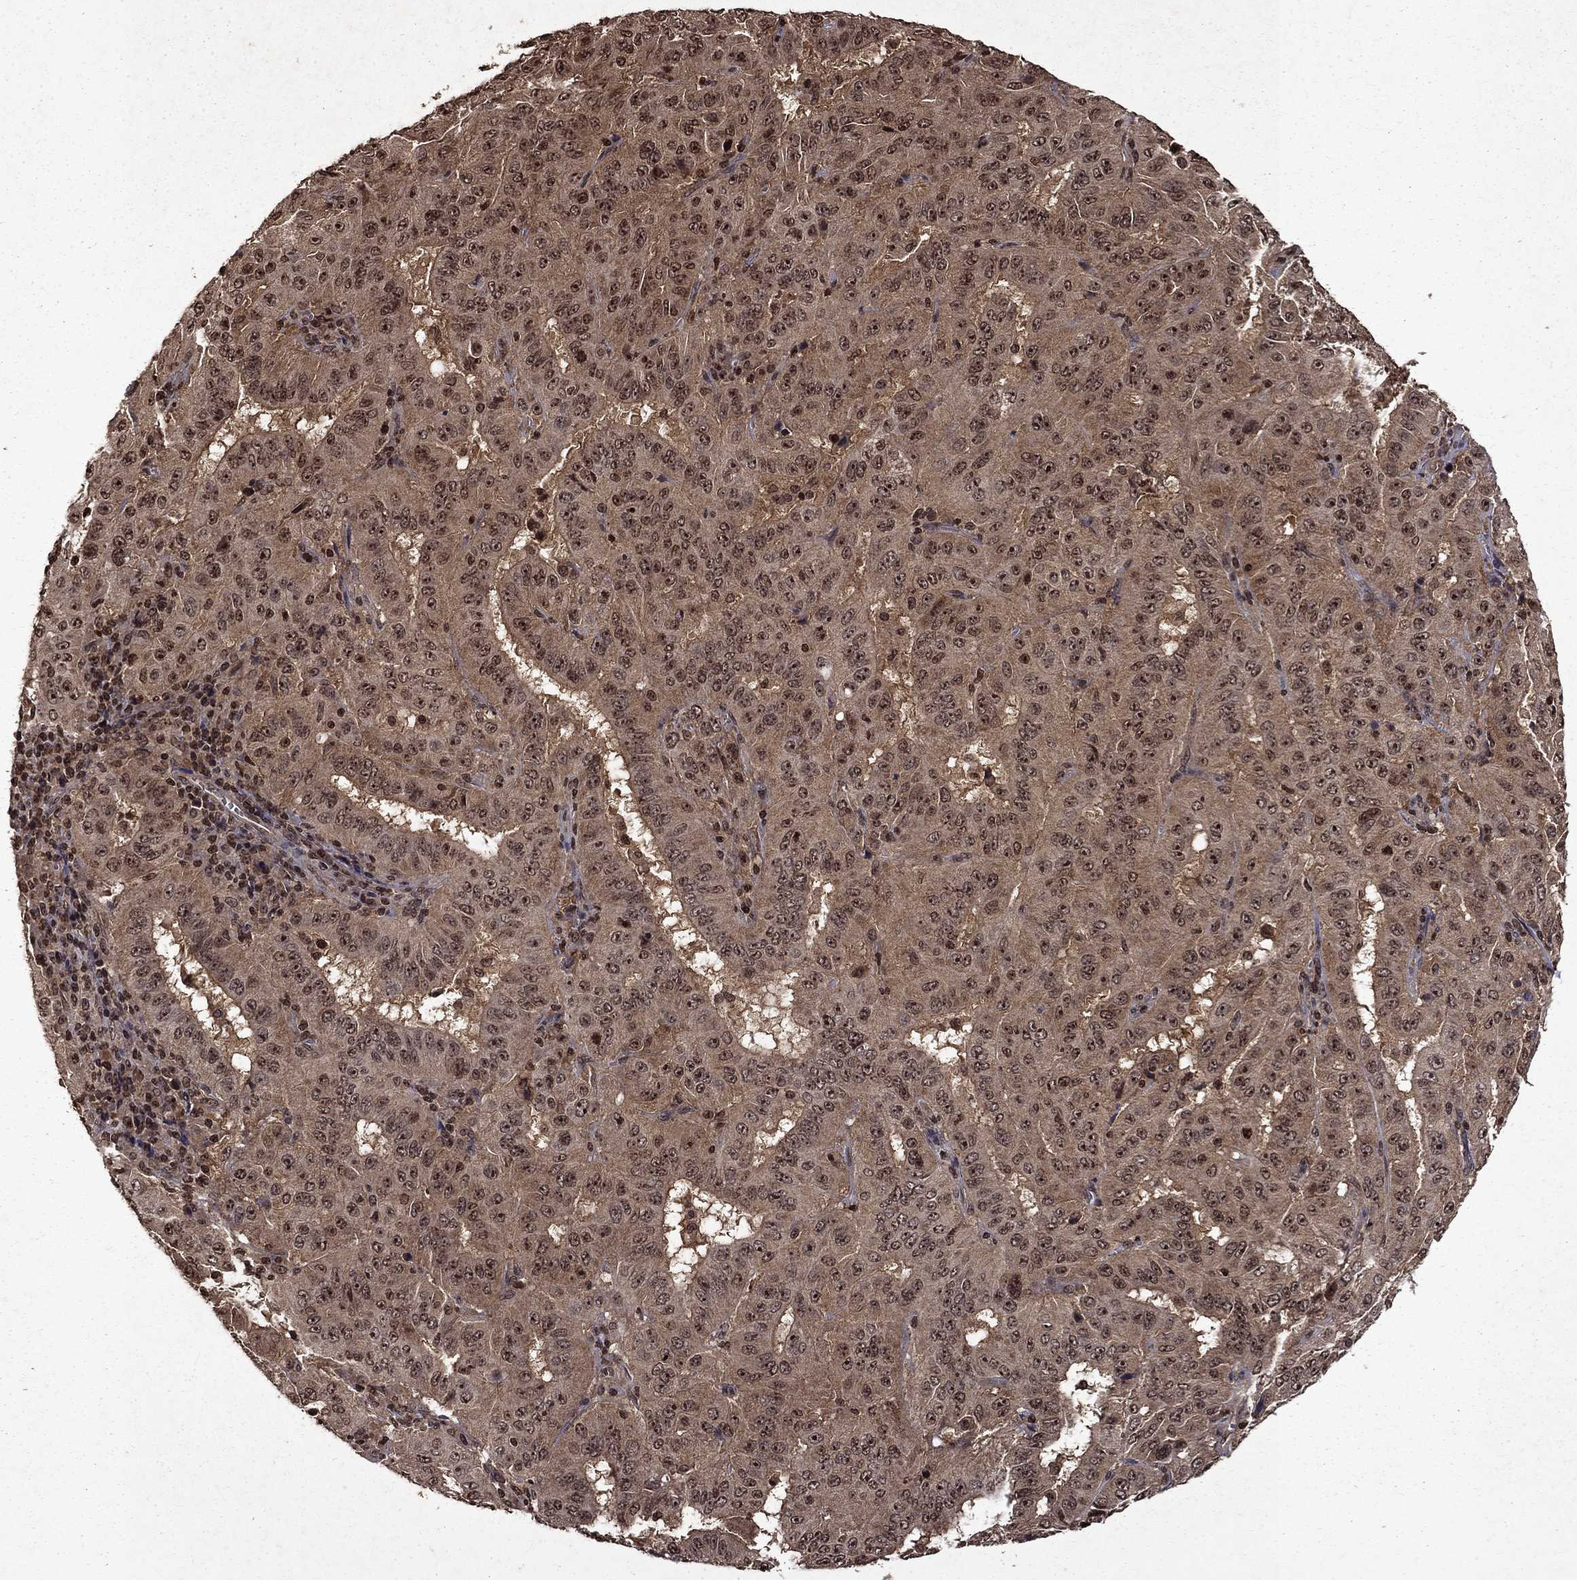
{"staining": {"intensity": "weak", "quantity": "25%-75%", "location": "cytoplasmic/membranous,nuclear"}, "tissue": "pancreatic cancer", "cell_type": "Tumor cells", "image_type": "cancer", "snomed": [{"axis": "morphology", "description": "Adenocarcinoma, NOS"}, {"axis": "topography", "description": "Pancreas"}], "caption": "Brown immunohistochemical staining in human pancreatic cancer shows weak cytoplasmic/membranous and nuclear expression in approximately 25%-75% of tumor cells. Ihc stains the protein of interest in brown and the nuclei are stained blue.", "gene": "PIN4", "patient": {"sex": "male", "age": 63}}